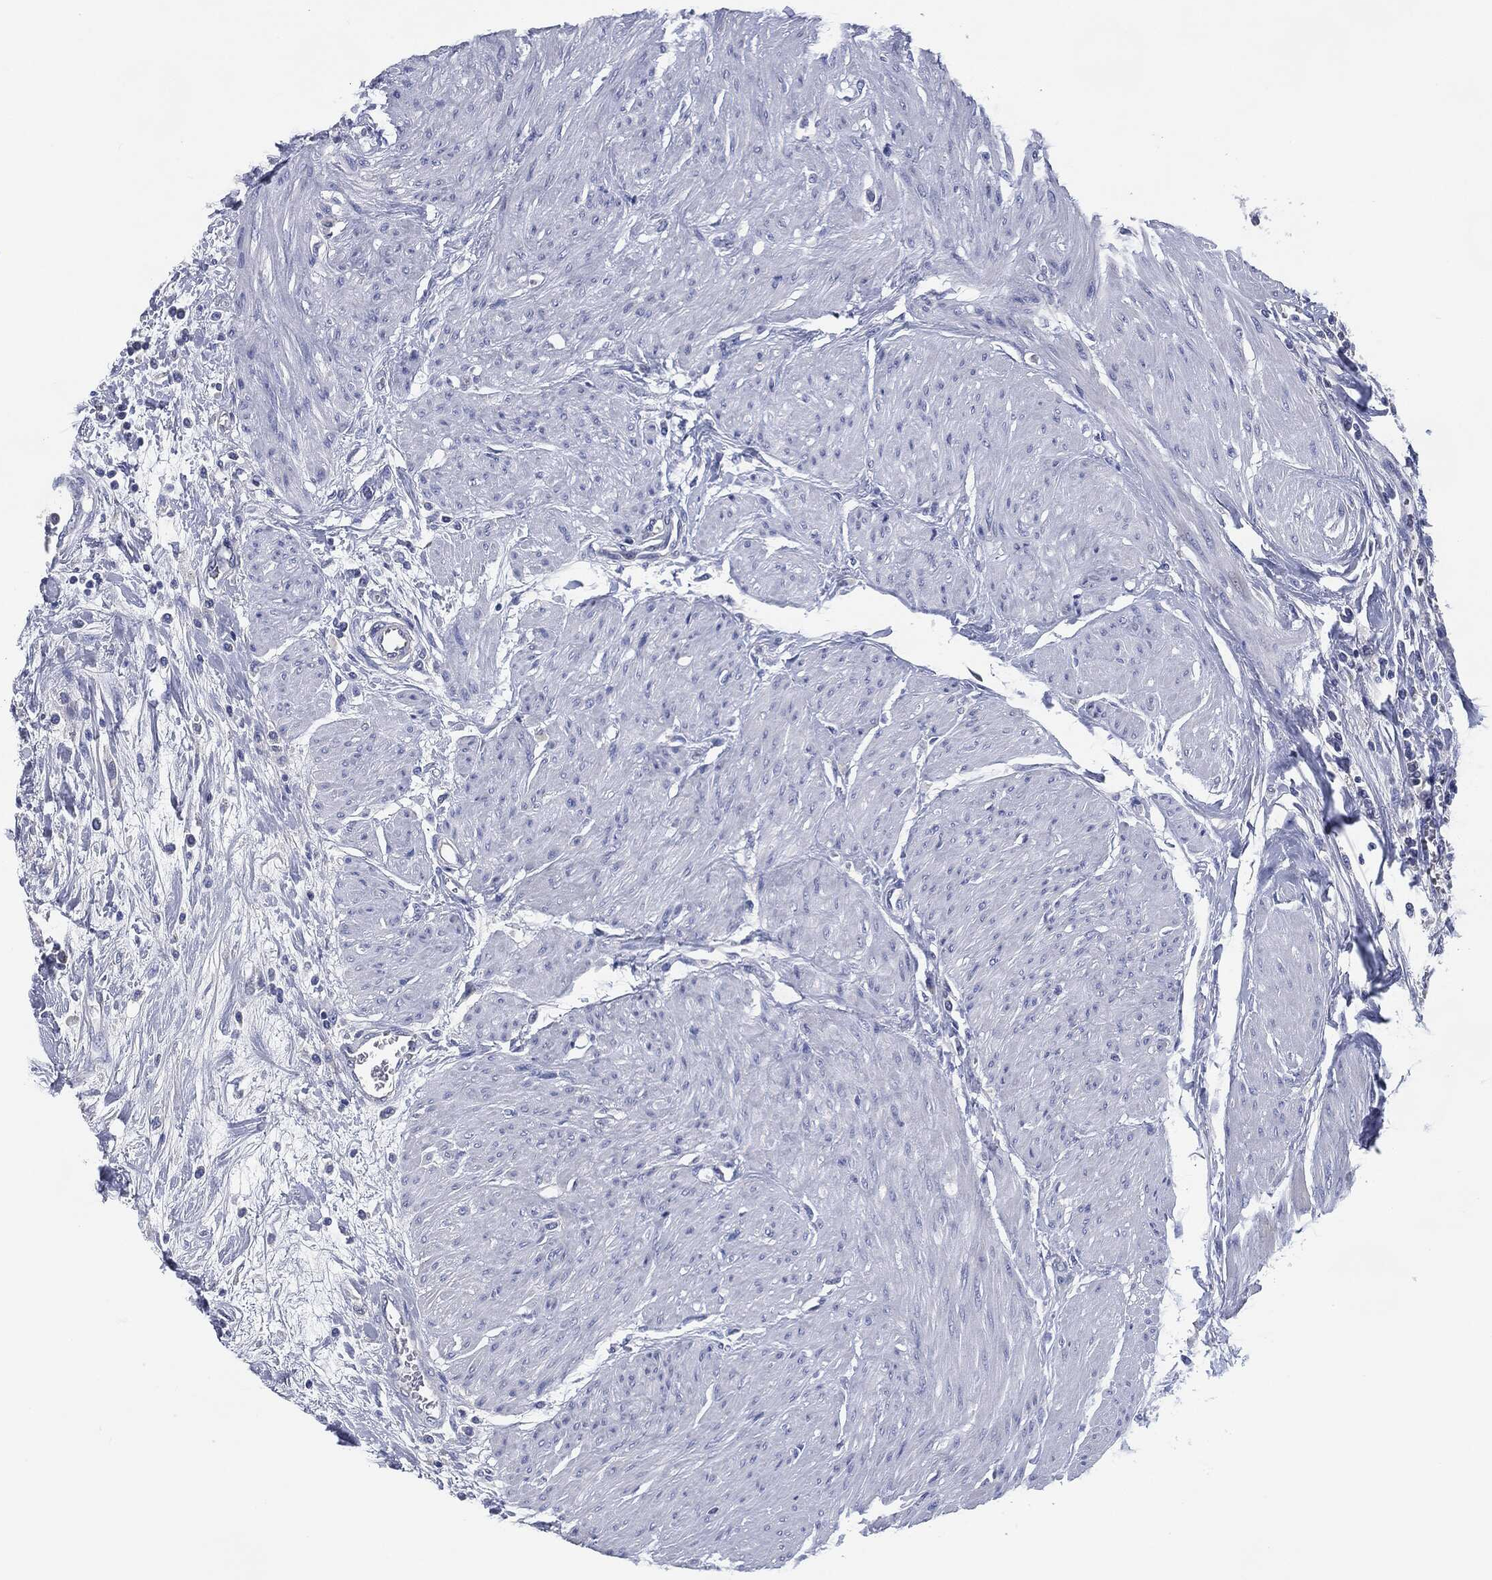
{"staining": {"intensity": "negative", "quantity": "none", "location": "none"}, "tissue": "urothelial cancer", "cell_type": "Tumor cells", "image_type": "cancer", "snomed": [{"axis": "morphology", "description": "Urothelial carcinoma, High grade"}, {"axis": "topography", "description": "Urinary bladder"}], "caption": "The micrograph demonstrates no staining of tumor cells in urothelial cancer.", "gene": "CD27", "patient": {"sex": "male", "age": 35}}